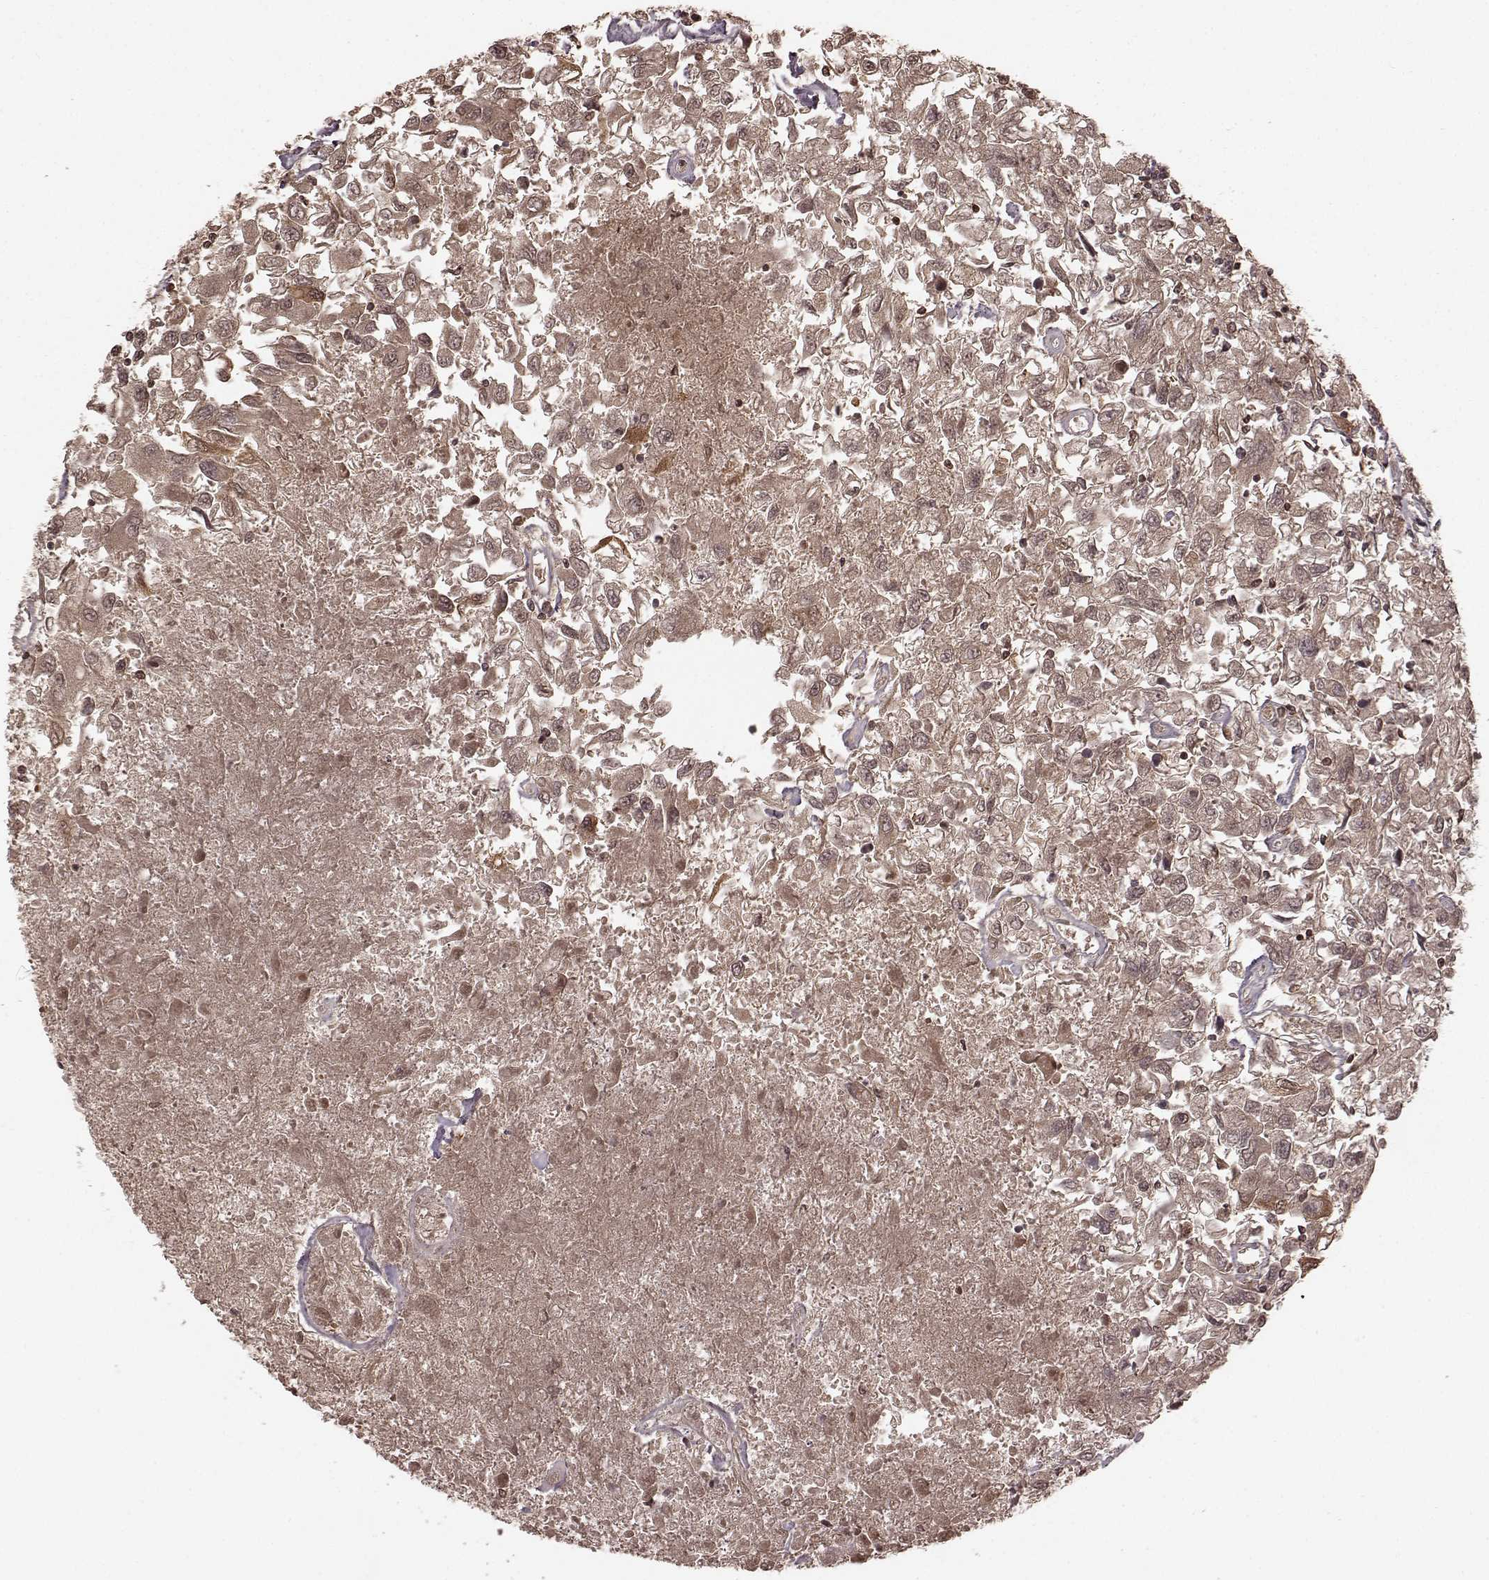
{"staining": {"intensity": "moderate", "quantity": ">75%", "location": "cytoplasmic/membranous,nuclear"}, "tissue": "renal cancer", "cell_type": "Tumor cells", "image_type": "cancer", "snomed": [{"axis": "morphology", "description": "Adenocarcinoma, NOS"}, {"axis": "topography", "description": "Kidney"}], "caption": "Tumor cells demonstrate moderate cytoplasmic/membranous and nuclear expression in about >75% of cells in renal cancer.", "gene": "GSS", "patient": {"sex": "female", "age": 76}}